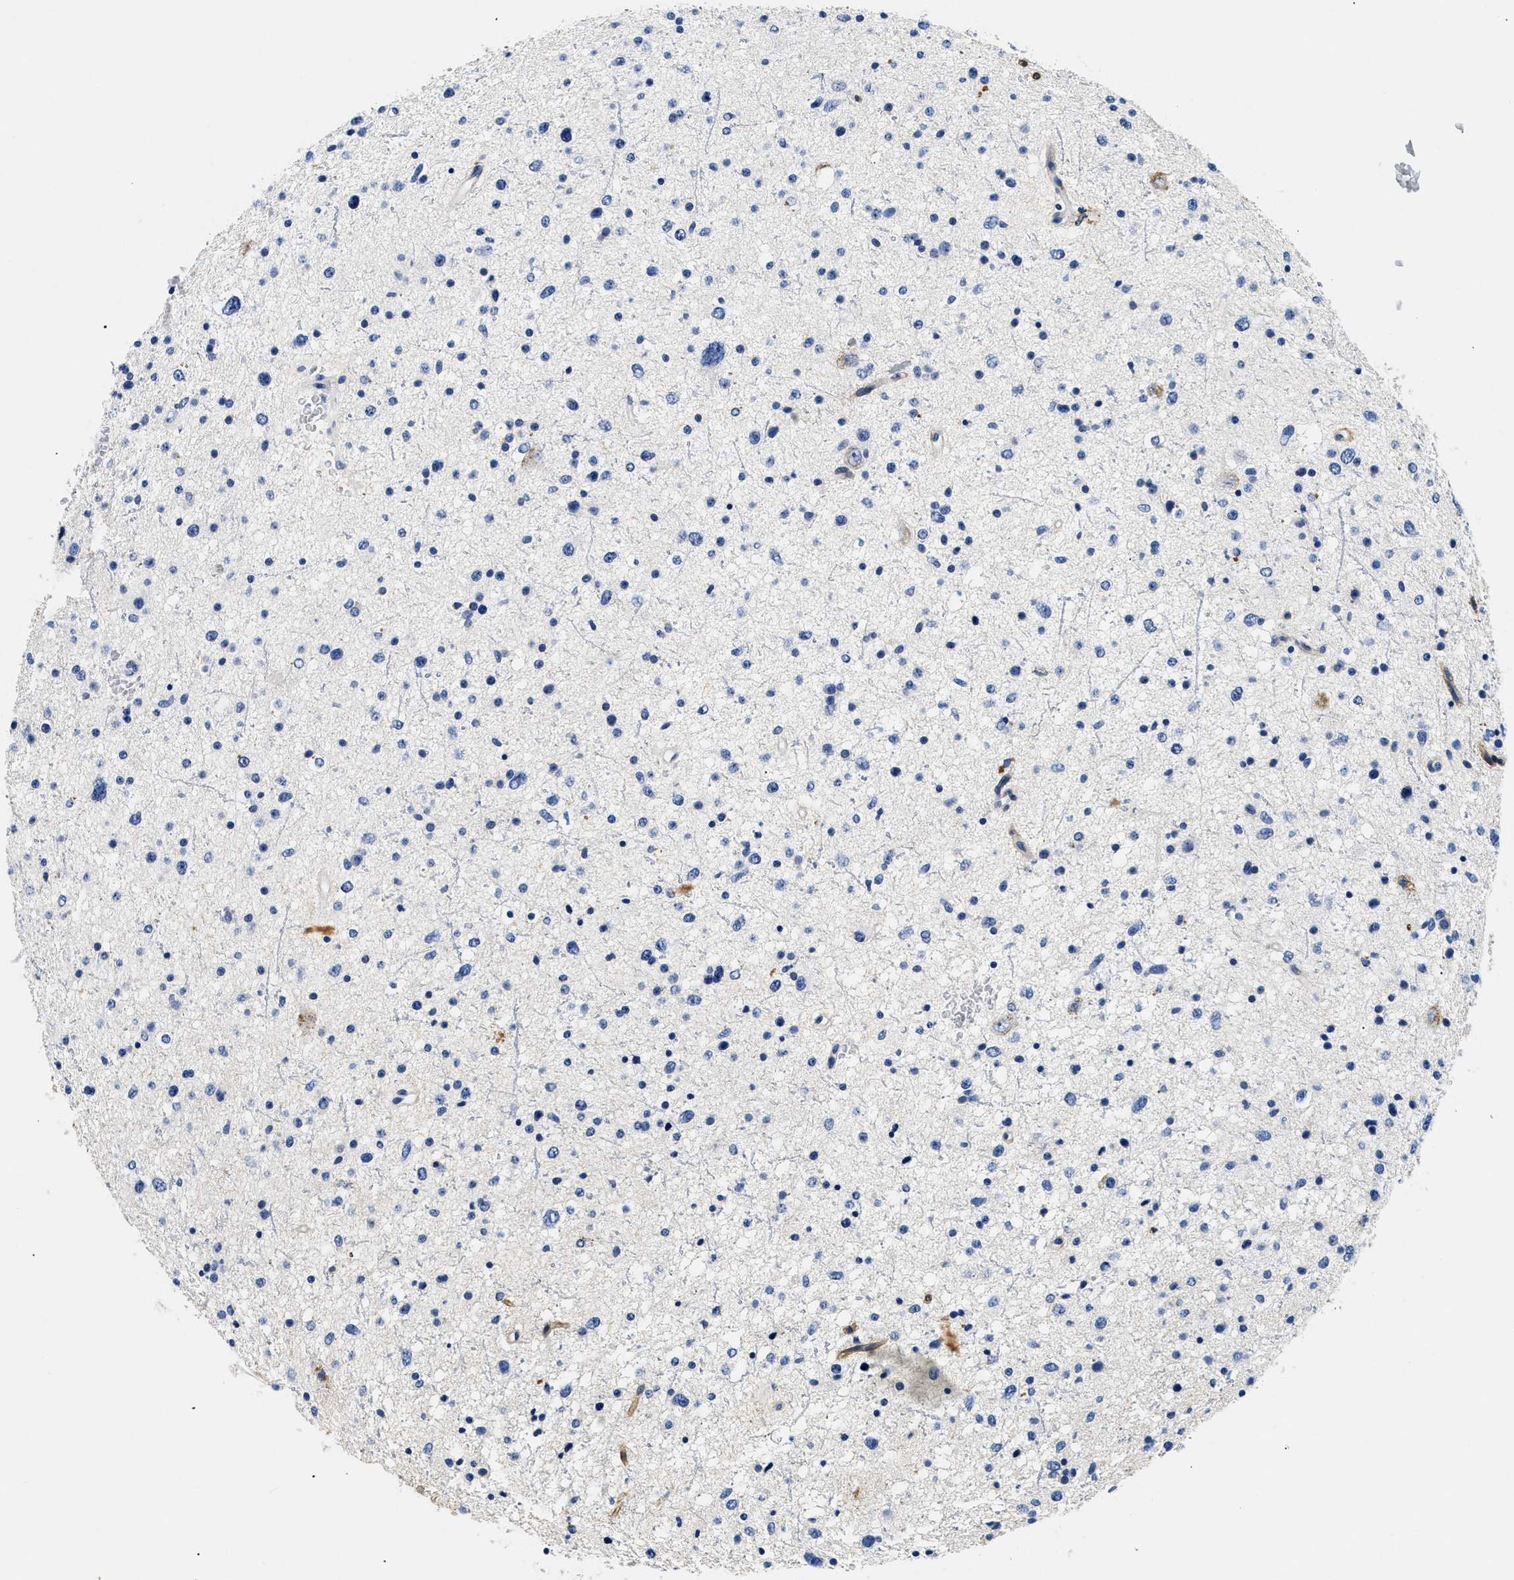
{"staining": {"intensity": "negative", "quantity": "none", "location": "none"}, "tissue": "glioma", "cell_type": "Tumor cells", "image_type": "cancer", "snomed": [{"axis": "morphology", "description": "Glioma, malignant, Low grade"}, {"axis": "topography", "description": "Brain"}], "caption": "An image of glioma stained for a protein displays no brown staining in tumor cells.", "gene": "LAMA3", "patient": {"sex": "female", "age": 37}}